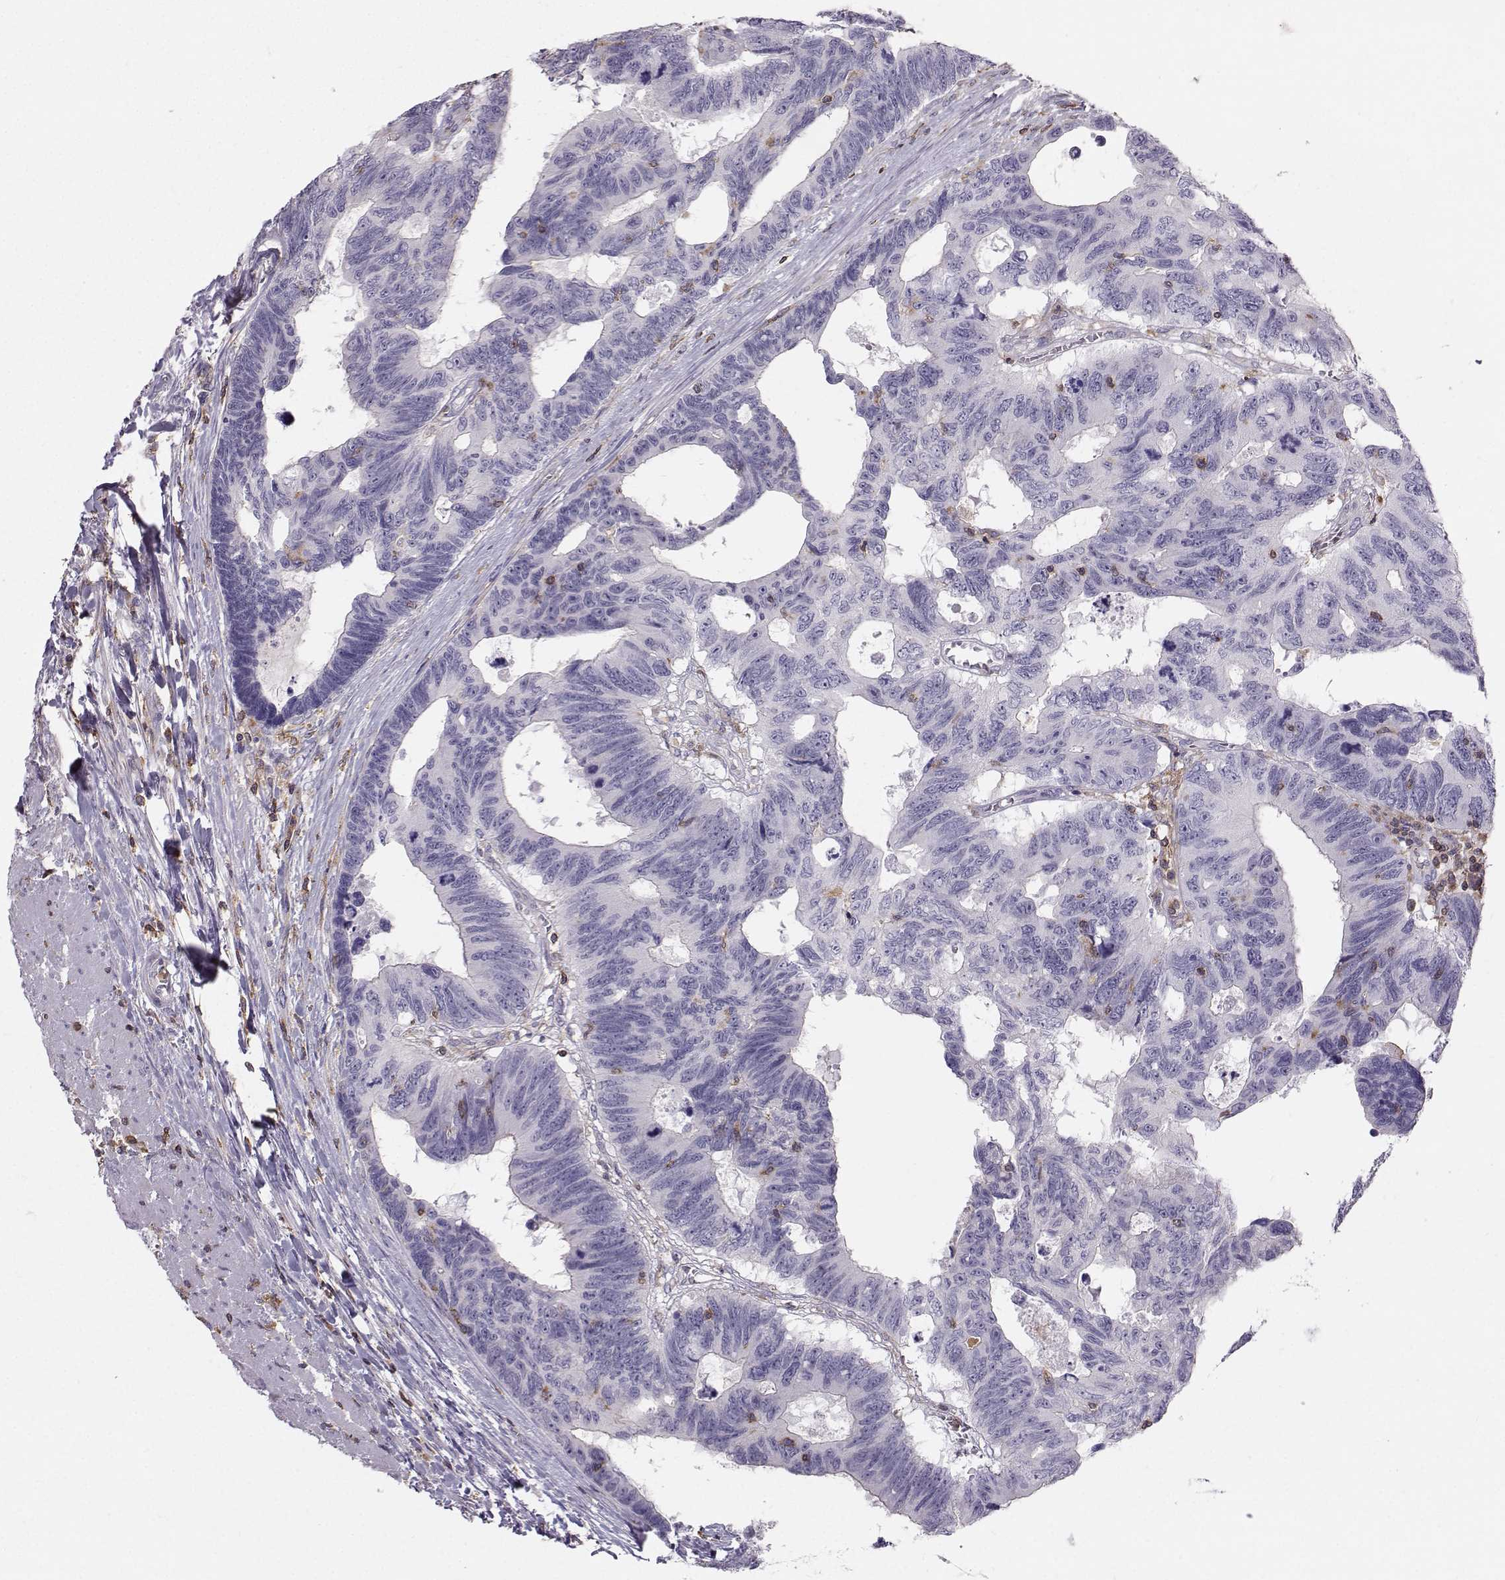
{"staining": {"intensity": "negative", "quantity": "none", "location": "none"}, "tissue": "colorectal cancer", "cell_type": "Tumor cells", "image_type": "cancer", "snomed": [{"axis": "morphology", "description": "Adenocarcinoma, NOS"}, {"axis": "topography", "description": "Colon"}], "caption": "Immunohistochemistry (IHC) histopathology image of neoplastic tissue: colorectal cancer stained with DAB (3,3'-diaminobenzidine) exhibits no significant protein staining in tumor cells.", "gene": "ZBTB32", "patient": {"sex": "female", "age": 77}}